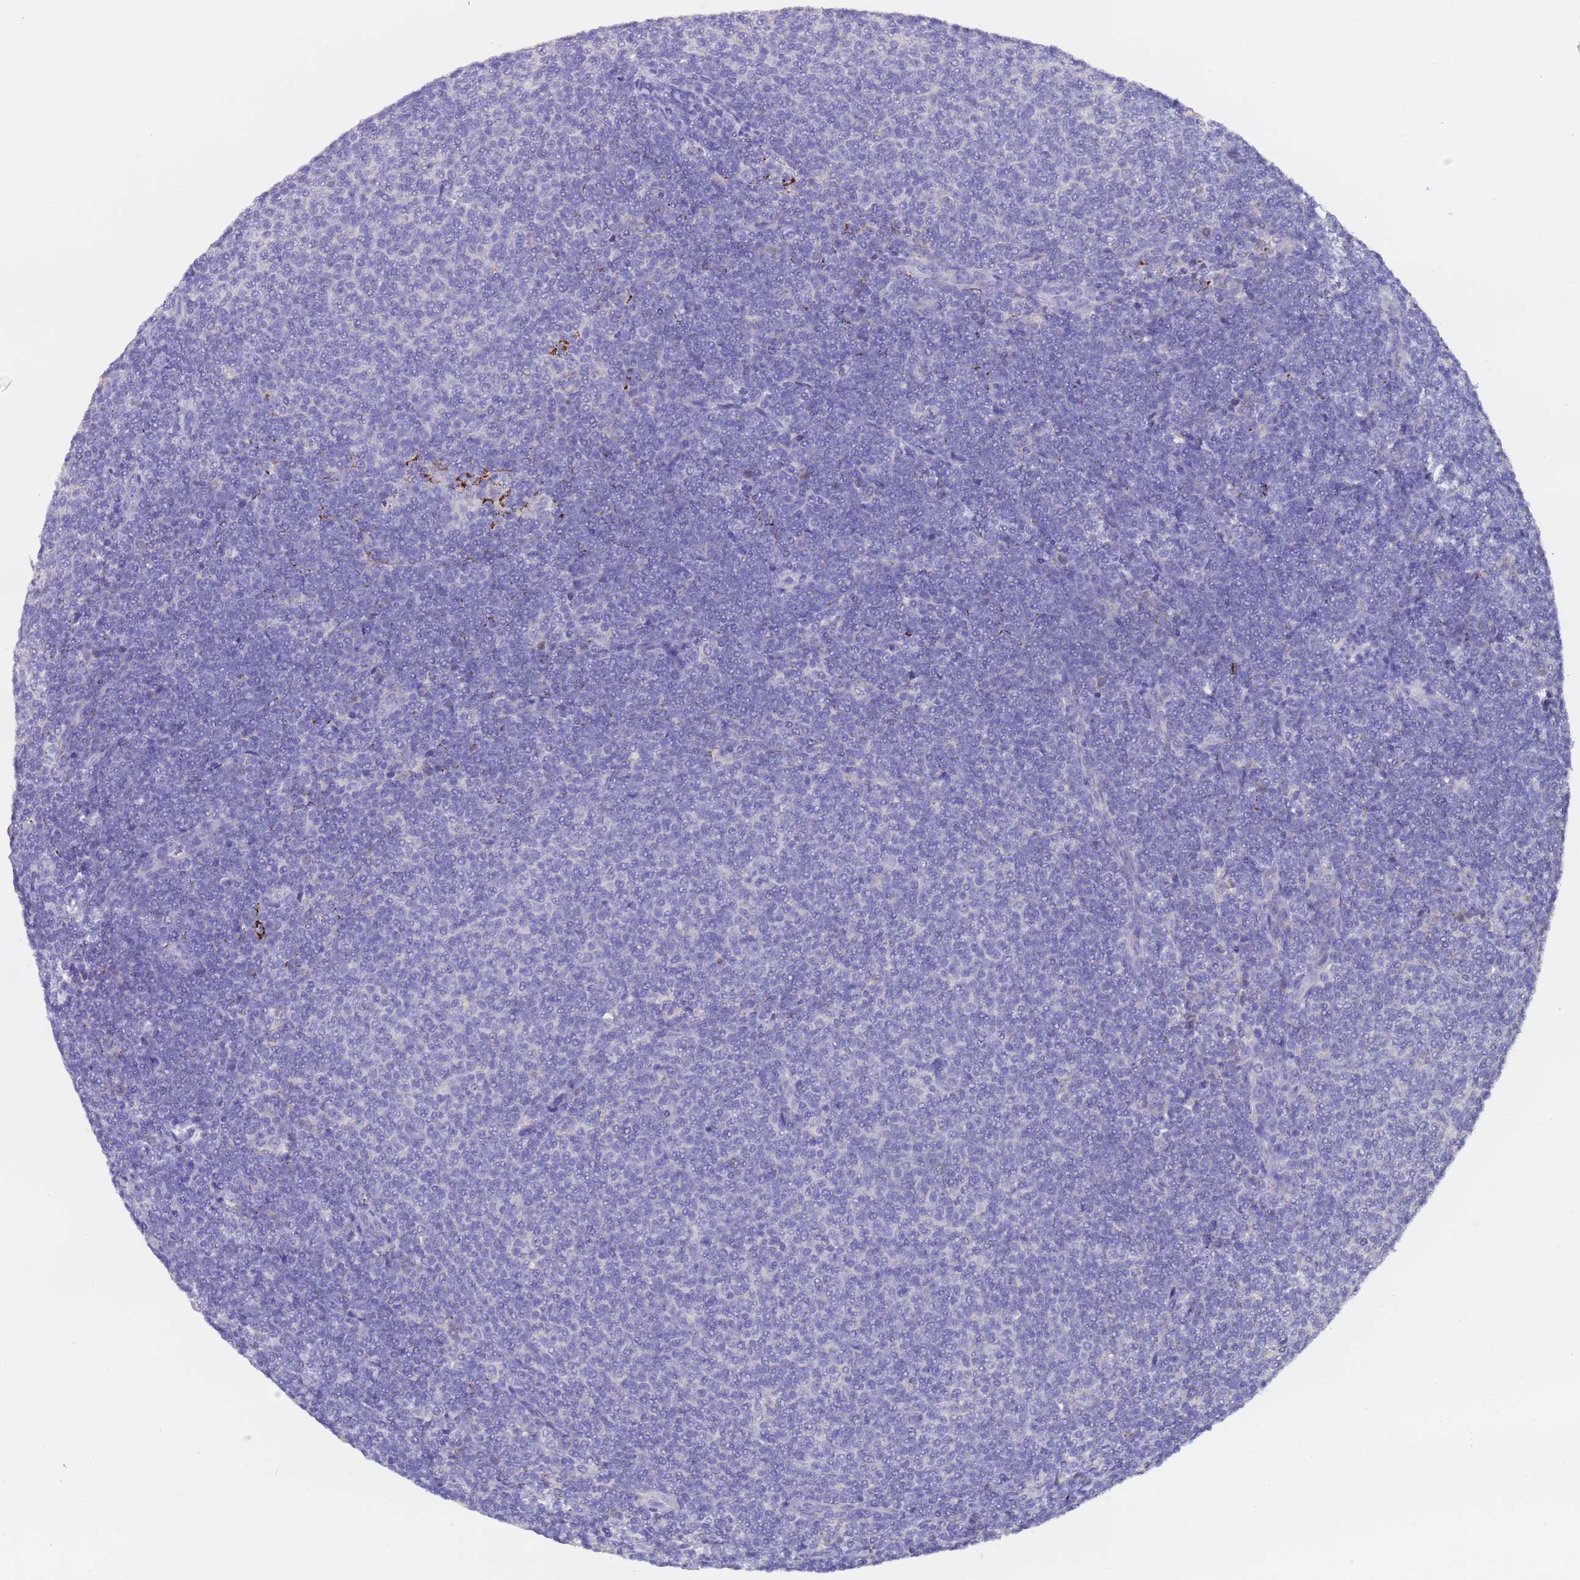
{"staining": {"intensity": "negative", "quantity": "none", "location": "none"}, "tissue": "lymphoma", "cell_type": "Tumor cells", "image_type": "cancer", "snomed": [{"axis": "morphology", "description": "Malignant lymphoma, non-Hodgkin's type, Low grade"}, {"axis": "topography", "description": "Lymph node"}], "caption": "This histopathology image is of lymphoma stained with immunohistochemistry to label a protein in brown with the nuclei are counter-stained blue. There is no expression in tumor cells. (DAB IHC with hematoxylin counter stain).", "gene": "SLC24A3", "patient": {"sex": "male", "age": 66}}